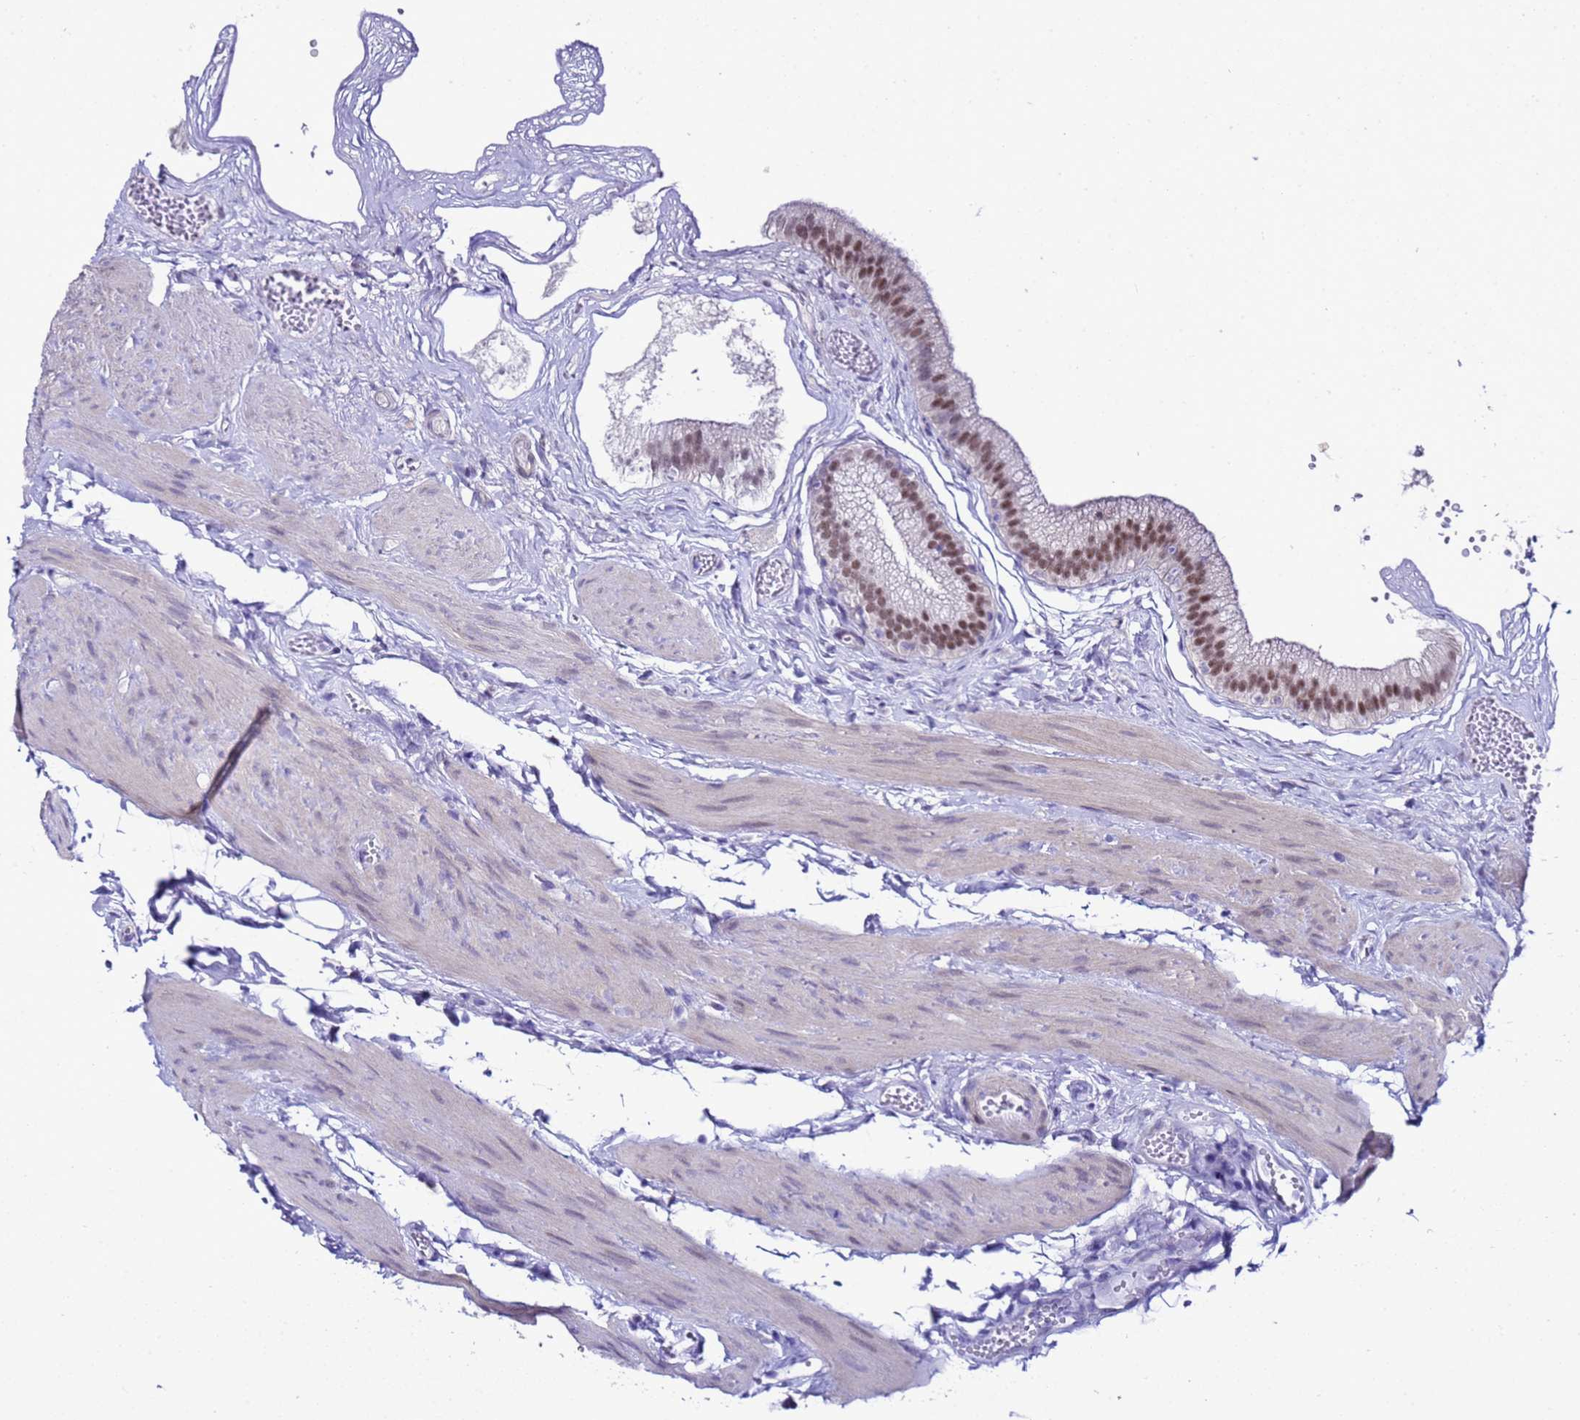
{"staining": {"intensity": "moderate", "quantity": ">75%", "location": "nuclear"}, "tissue": "gallbladder", "cell_type": "Glandular cells", "image_type": "normal", "snomed": [{"axis": "morphology", "description": "Normal tissue, NOS"}, {"axis": "topography", "description": "Gallbladder"}], "caption": "Immunohistochemistry (IHC) (DAB) staining of unremarkable human gallbladder exhibits moderate nuclear protein positivity in approximately >75% of glandular cells. The staining was performed using DAB to visualize the protein expression in brown, while the nuclei were stained in blue with hematoxylin (Magnification: 20x).", "gene": "BCL7A", "patient": {"sex": "female", "age": 54}}